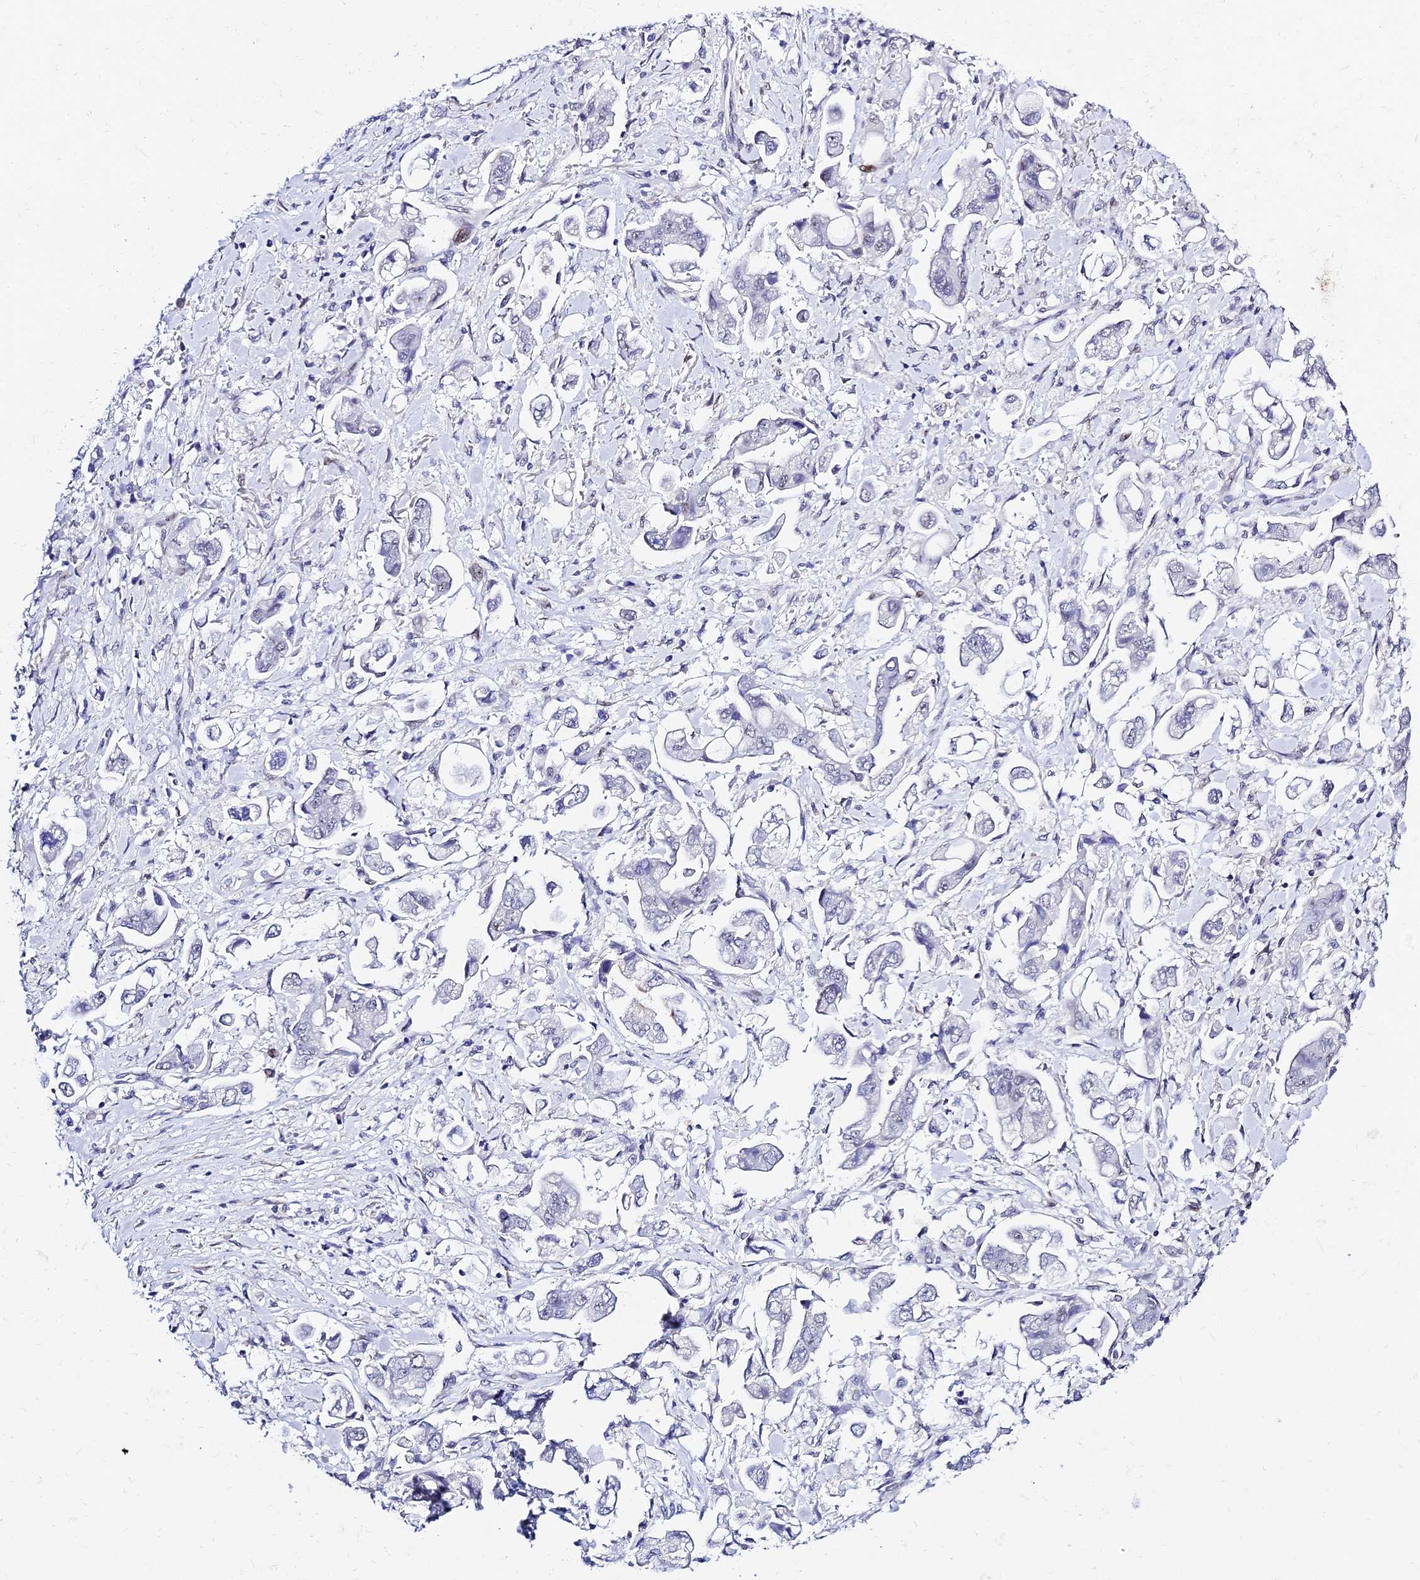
{"staining": {"intensity": "negative", "quantity": "none", "location": "none"}, "tissue": "stomach cancer", "cell_type": "Tumor cells", "image_type": "cancer", "snomed": [{"axis": "morphology", "description": "Adenocarcinoma, NOS"}, {"axis": "topography", "description": "Stomach"}], "caption": "This is an immunohistochemistry micrograph of stomach cancer (adenocarcinoma). There is no expression in tumor cells.", "gene": "POFUT2", "patient": {"sex": "male", "age": 62}}